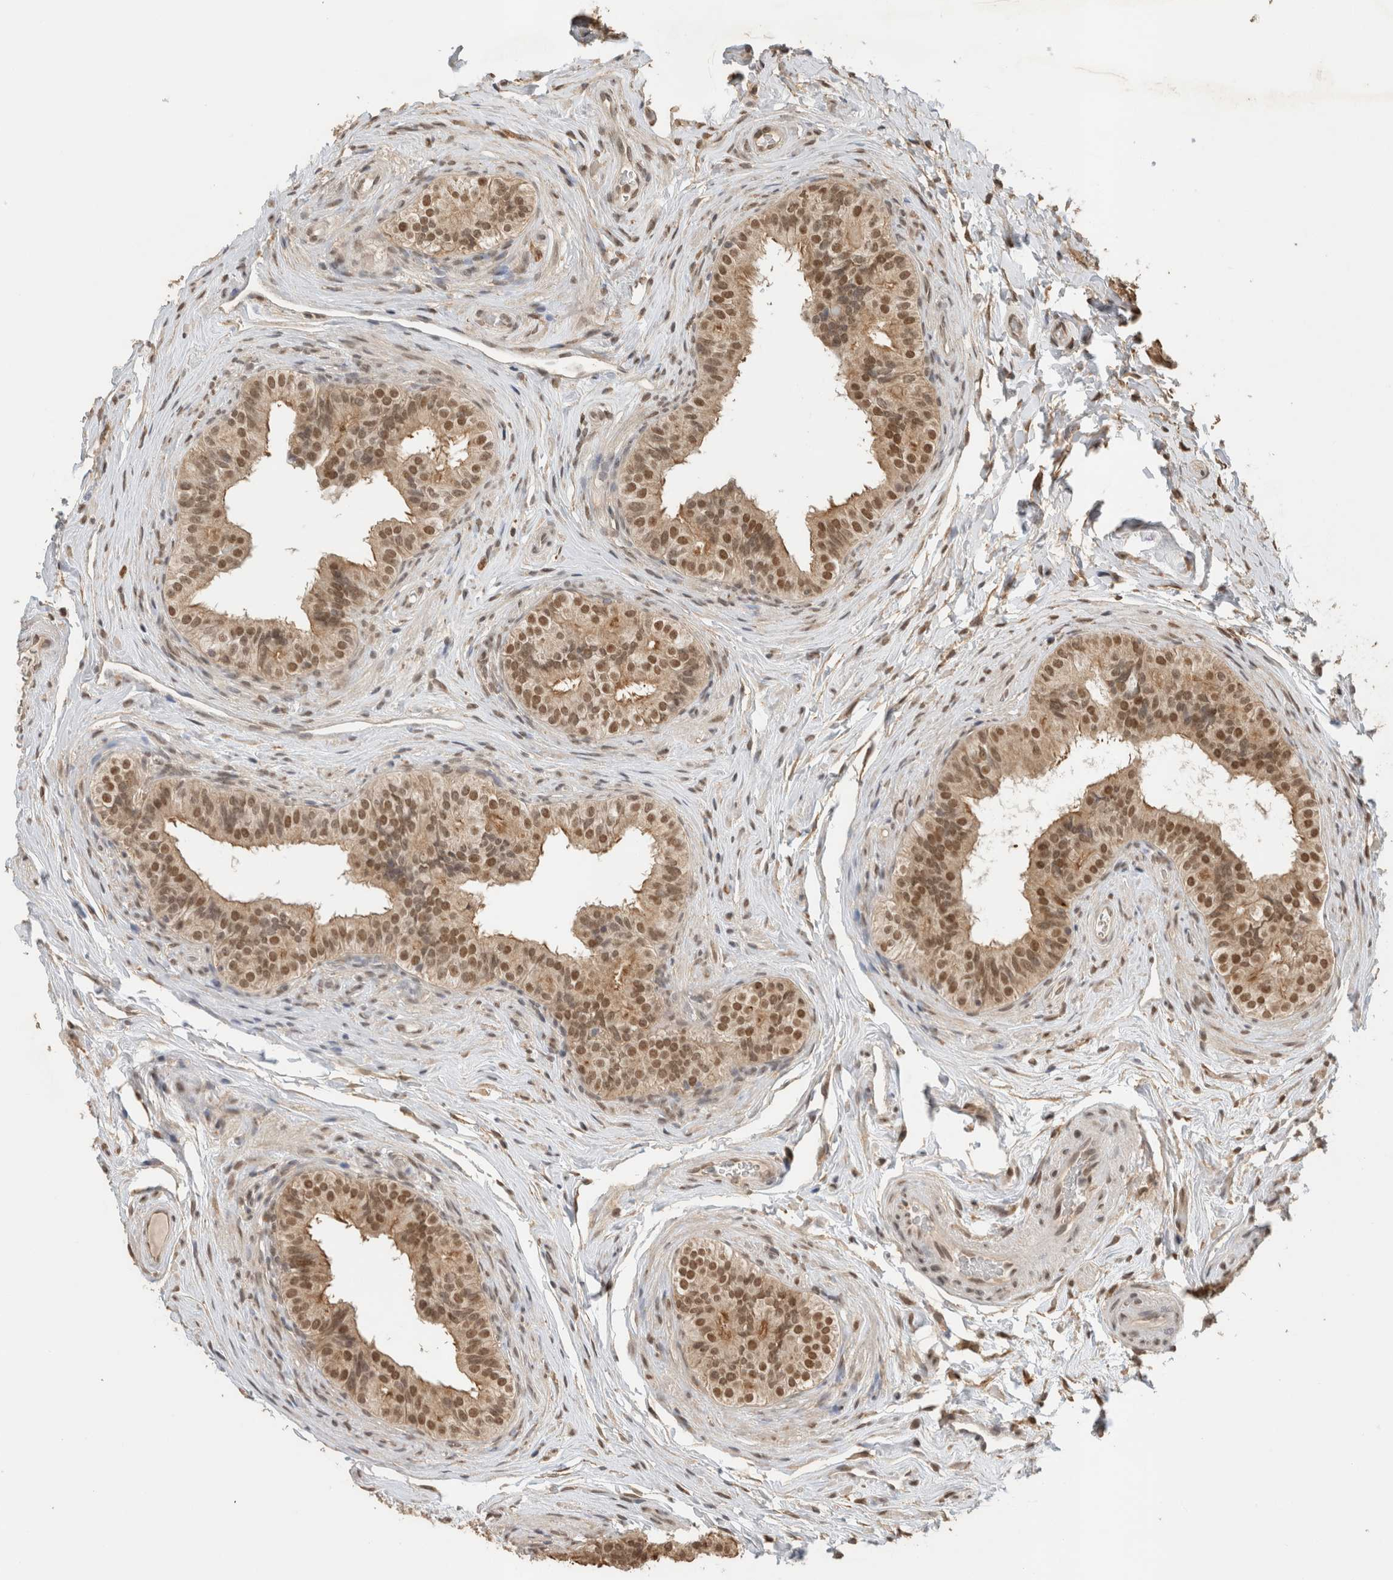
{"staining": {"intensity": "moderate", "quantity": ">75%", "location": "cytoplasmic/membranous,nuclear"}, "tissue": "epididymis", "cell_type": "Glandular cells", "image_type": "normal", "snomed": [{"axis": "morphology", "description": "Normal tissue, NOS"}, {"axis": "topography", "description": "Epididymis"}], "caption": "Brown immunohistochemical staining in normal human epididymis reveals moderate cytoplasmic/membranous,nuclear staining in approximately >75% of glandular cells. Using DAB (3,3'-diaminobenzidine) (brown) and hematoxylin (blue) stains, captured at high magnification using brightfield microscopy.", "gene": "C1orf21", "patient": {"sex": "male", "age": 49}}